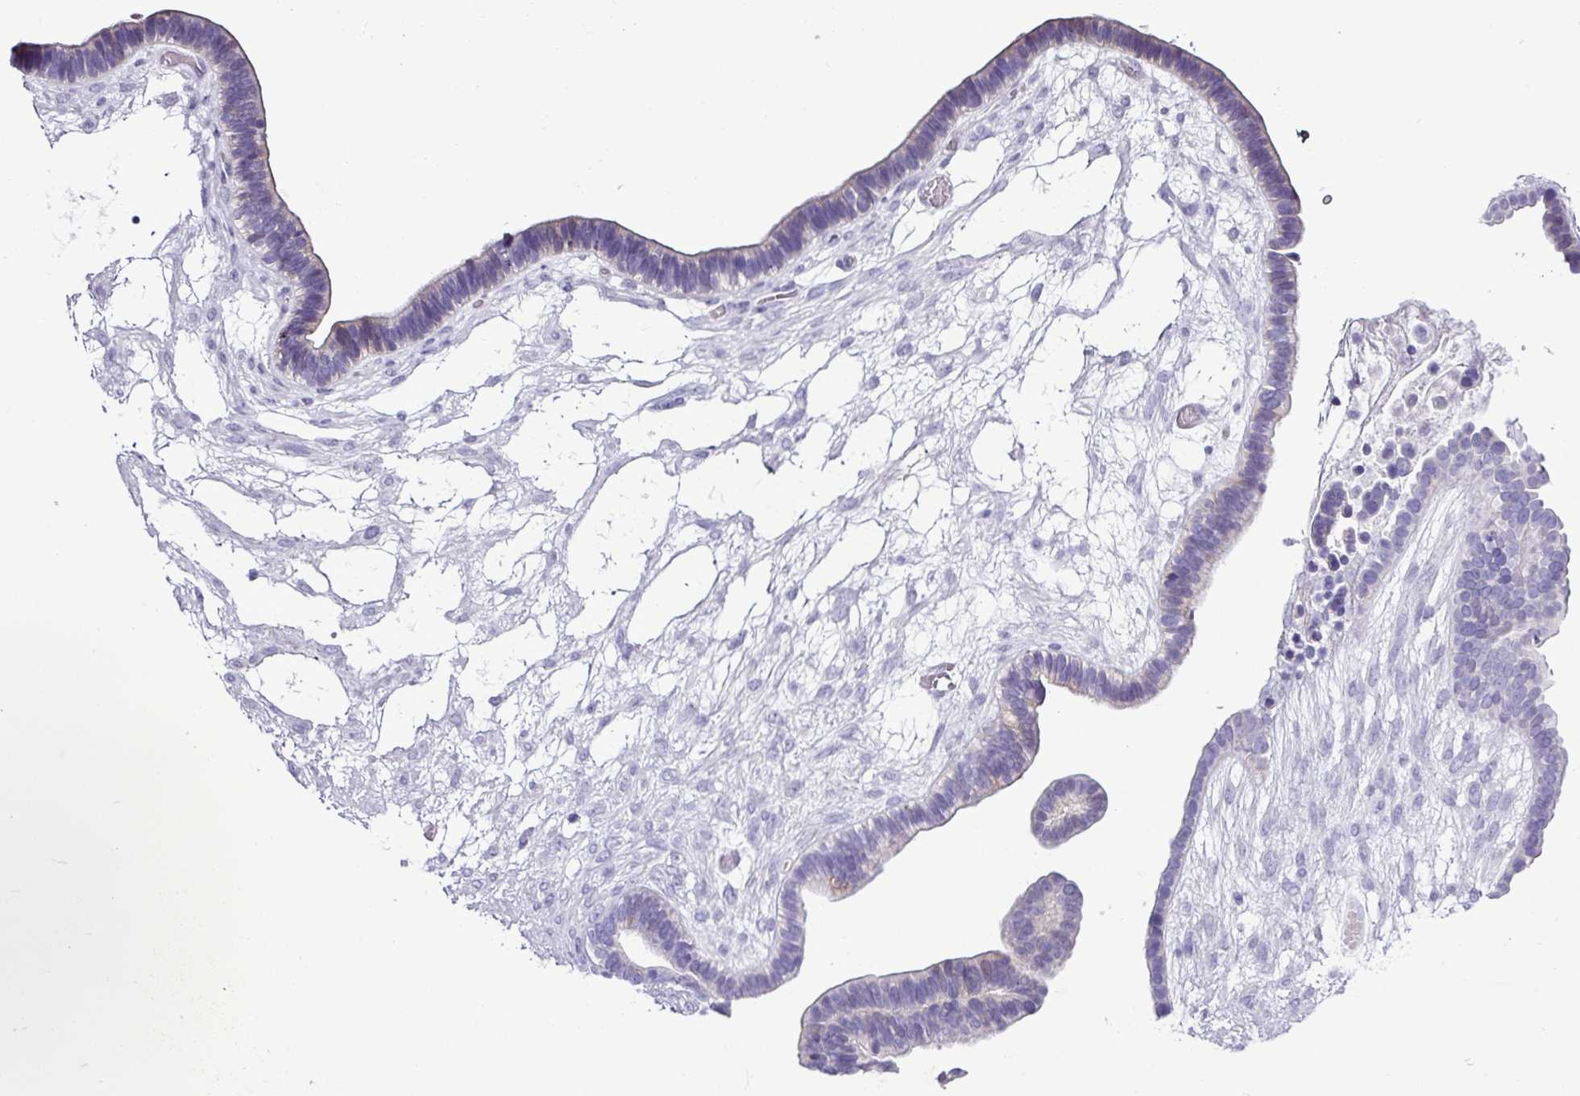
{"staining": {"intensity": "negative", "quantity": "none", "location": "none"}, "tissue": "ovarian cancer", "cell_type": "Tumor cells", "image_type": "cancer", "snomed": [{"axis": "morphology", "description": "Cystadenocarcinoma, serous, NOS"}, {"axis": "topography", "description": "Ovary"}], "caption": "Tumor cells show no significant protein expression in ovarian serous cystadenocarcinoma.", "gene": "ALDH3A1", "patient": {"sex": "female", "age": 56}}